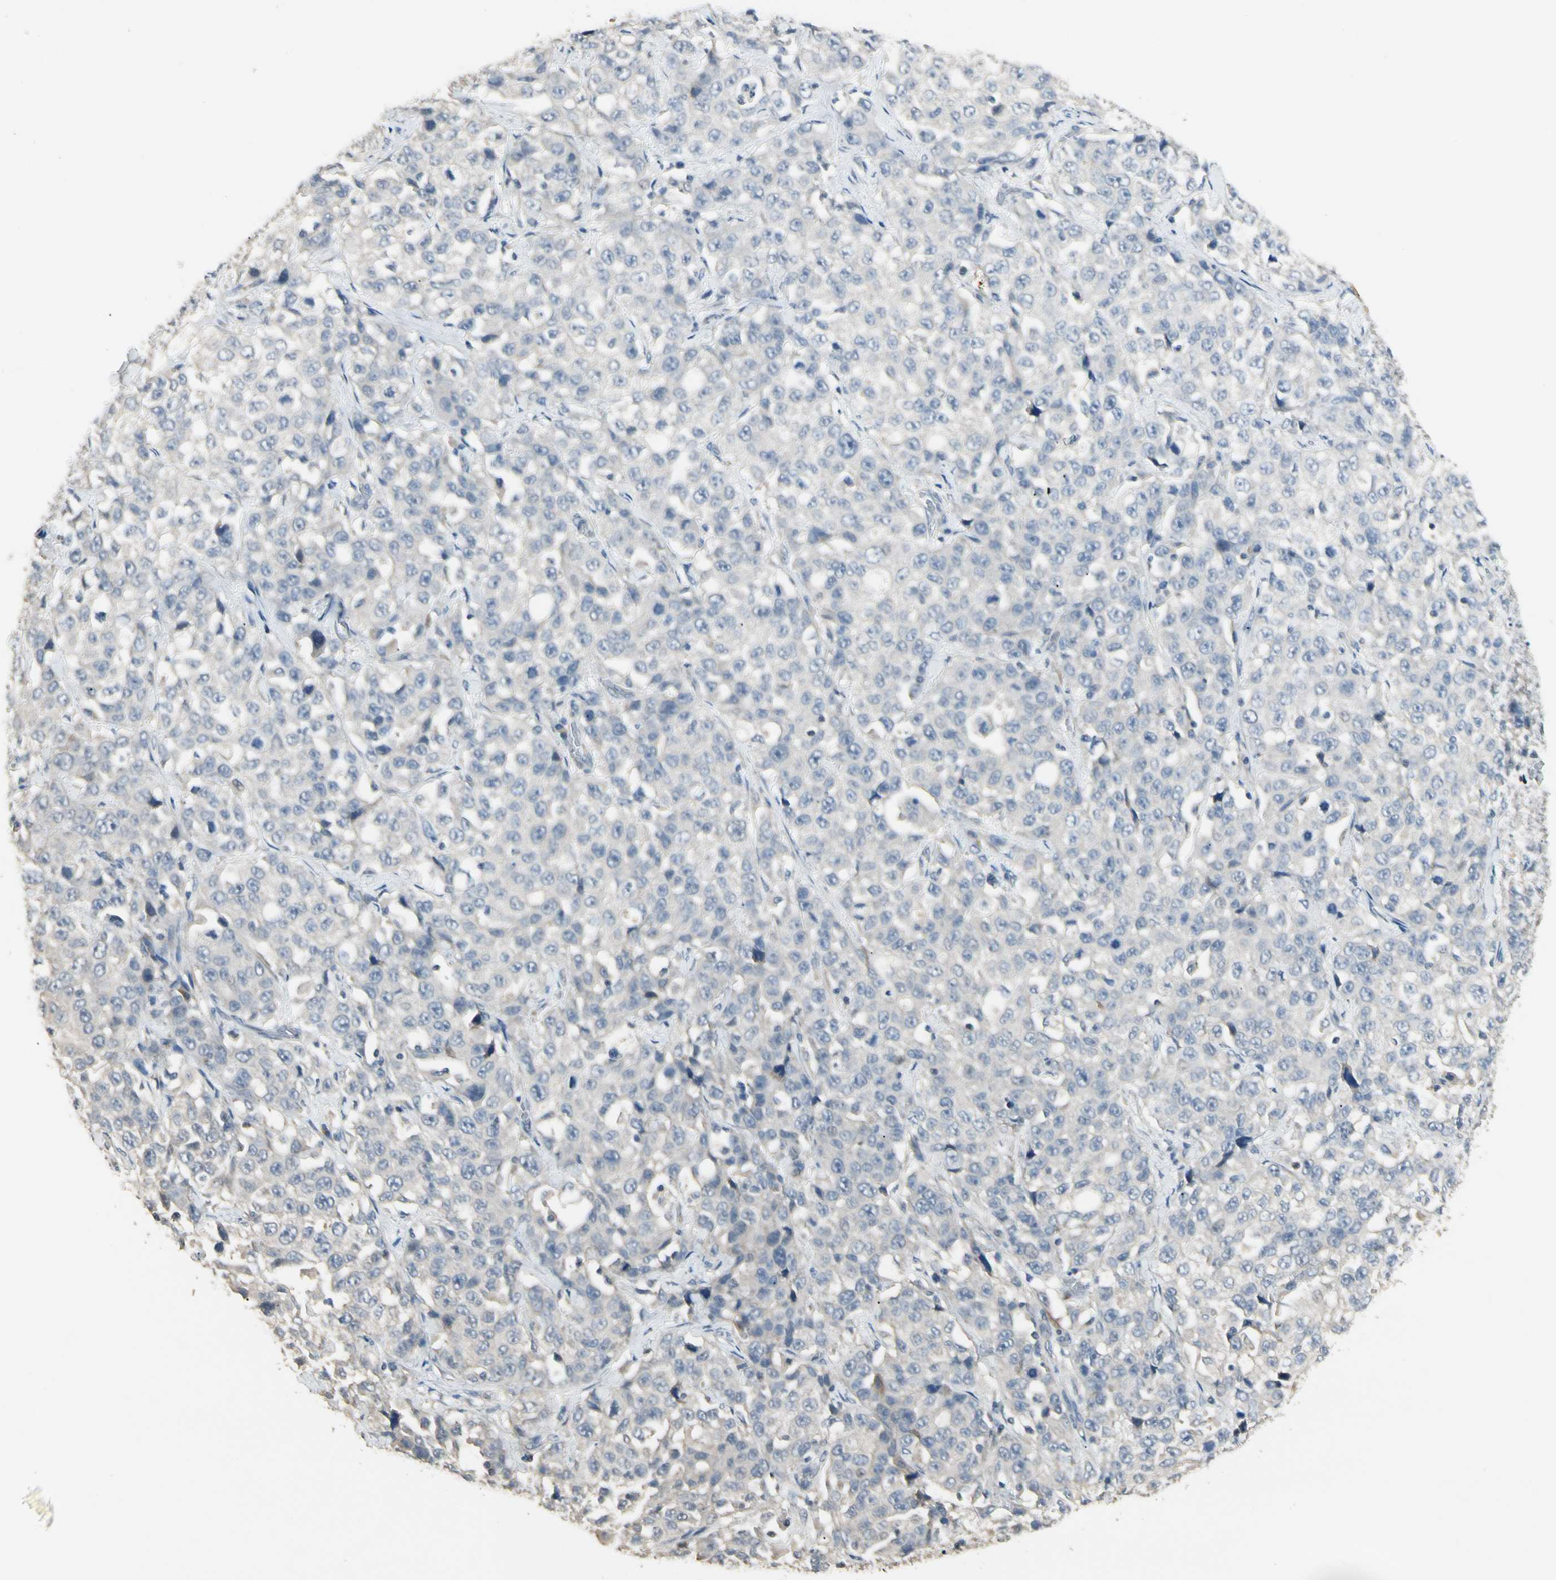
{"staining": {"intensity": "negative", "quantity": "none", "location": "none"}, "tissue": "stomach cancer", "cell_type": "Tumor cells", "image_type": "cancer", "snomed": [{"axis": "morphology", "description": "Normal tissue, NOS"}, {"axis": "morphology", "description": "Adenocarcinoma, NOS"}, {"axis": "topography", "description": "Stomach"}], "caption": "Protein analysis of adenocarcinoma (stomach) demonstrates no significant positivity in tumor cells.", "gene": "GNE", "patient": {"sex": "male", "age": 48}}